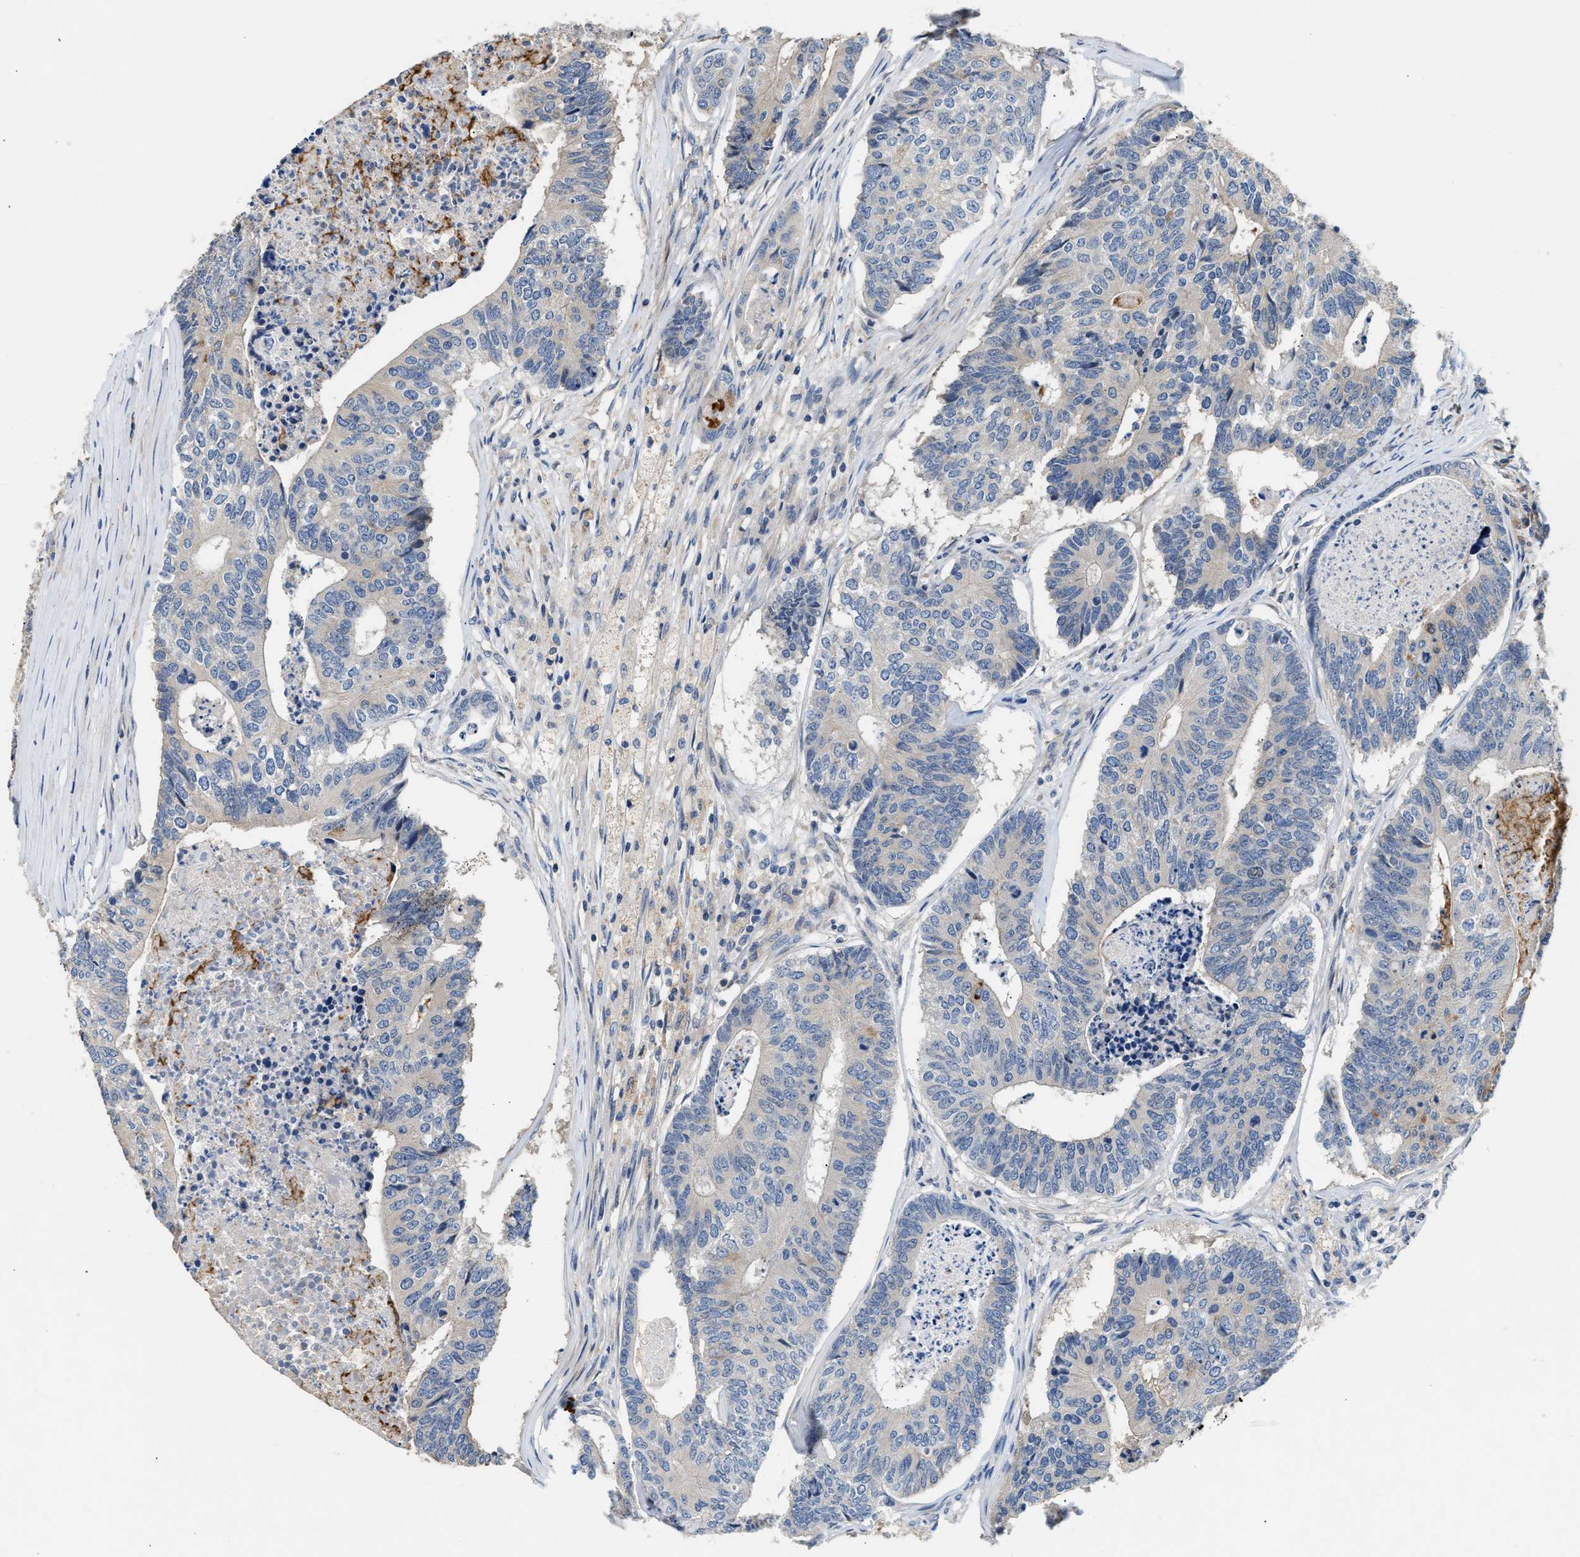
{"staining": {"intensity": "negative", "quantity": "none", "location": "none"}, "tissue": "colorectal cancer", "cell_type": "Tumor cells", "image_type": "cancer", "snomed": [{"axis": "morphology", "description": "Adenocarcinoma, NOS"}, {"axis": "topography", "description": "Colon"}], "caption": "Immunohistochemistry image of human colorectal cancer (adenocarcinoma) stained for a protein (brown), which demonstrates no expression in tumor cells.", "gene": "IL17RC", "patient": {"sex": "female", "age": 67}}